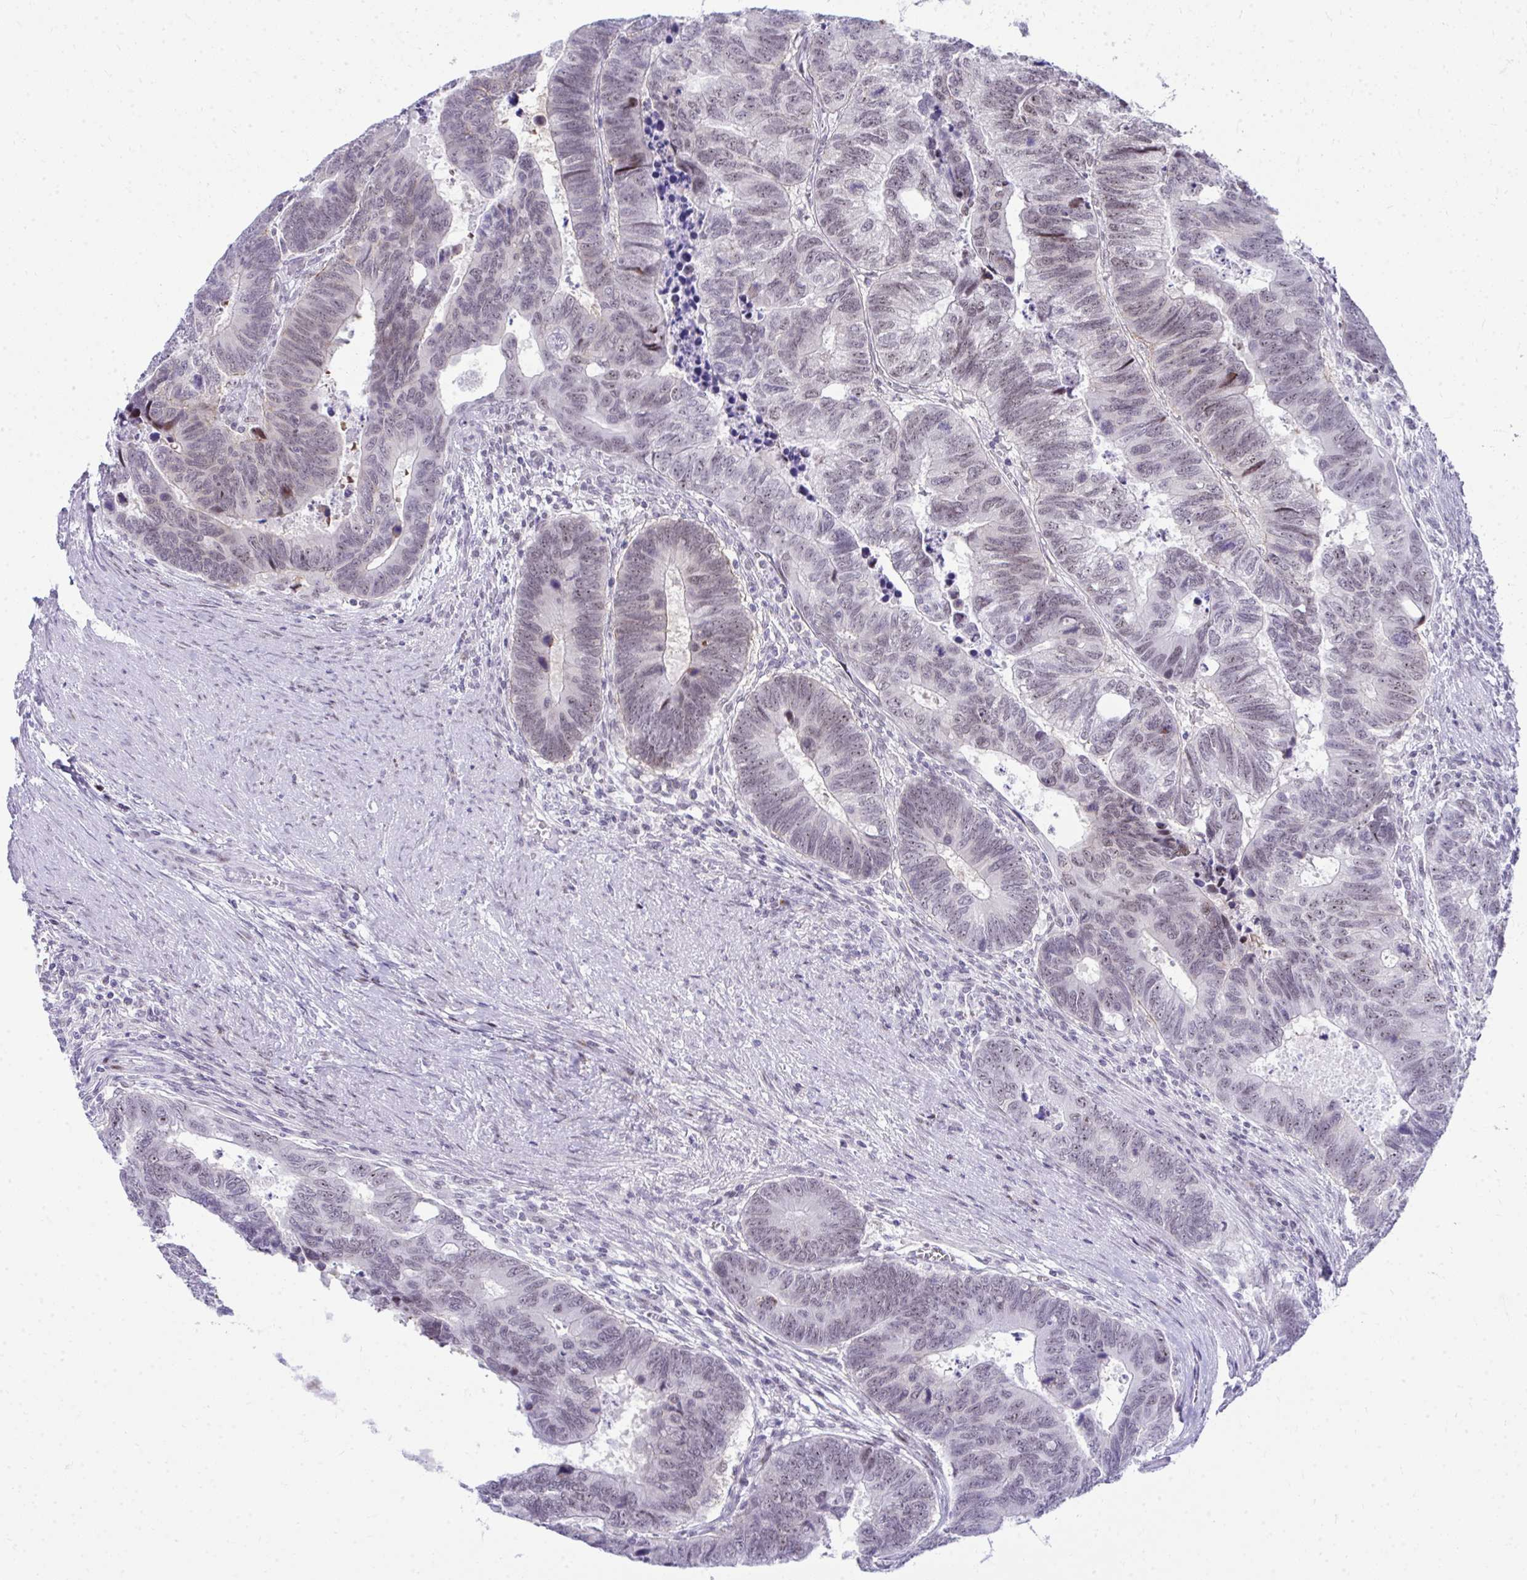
{"staining": {"intensity": "weak", "quantity": ">75%", "location": "nuclear"}, "tissue": "colorectal cancer", "cell_type": "Tumor cells", "image_type": "cancer", "snomed": [{"axis": "morphology", "description": "Adenocarcinoma, NOS"}, {"axis": "topography", "description": "Colon"}], "caption": "Immunohistochemistry (DAB (3,3'-diaminobenzidine)) staining of colorectal adenocarcinoma reveals weak nuclear protein expression in approximately >75% of tumor cells. The protein of interest is stained brown, and the nuclei are stained in blue (DAB (3,3'-diaminobenzidine) IHC with brightfield microscopy, high magnification).", "gene": "GLDN", "patient": {"sex": "male", "age": 62}}